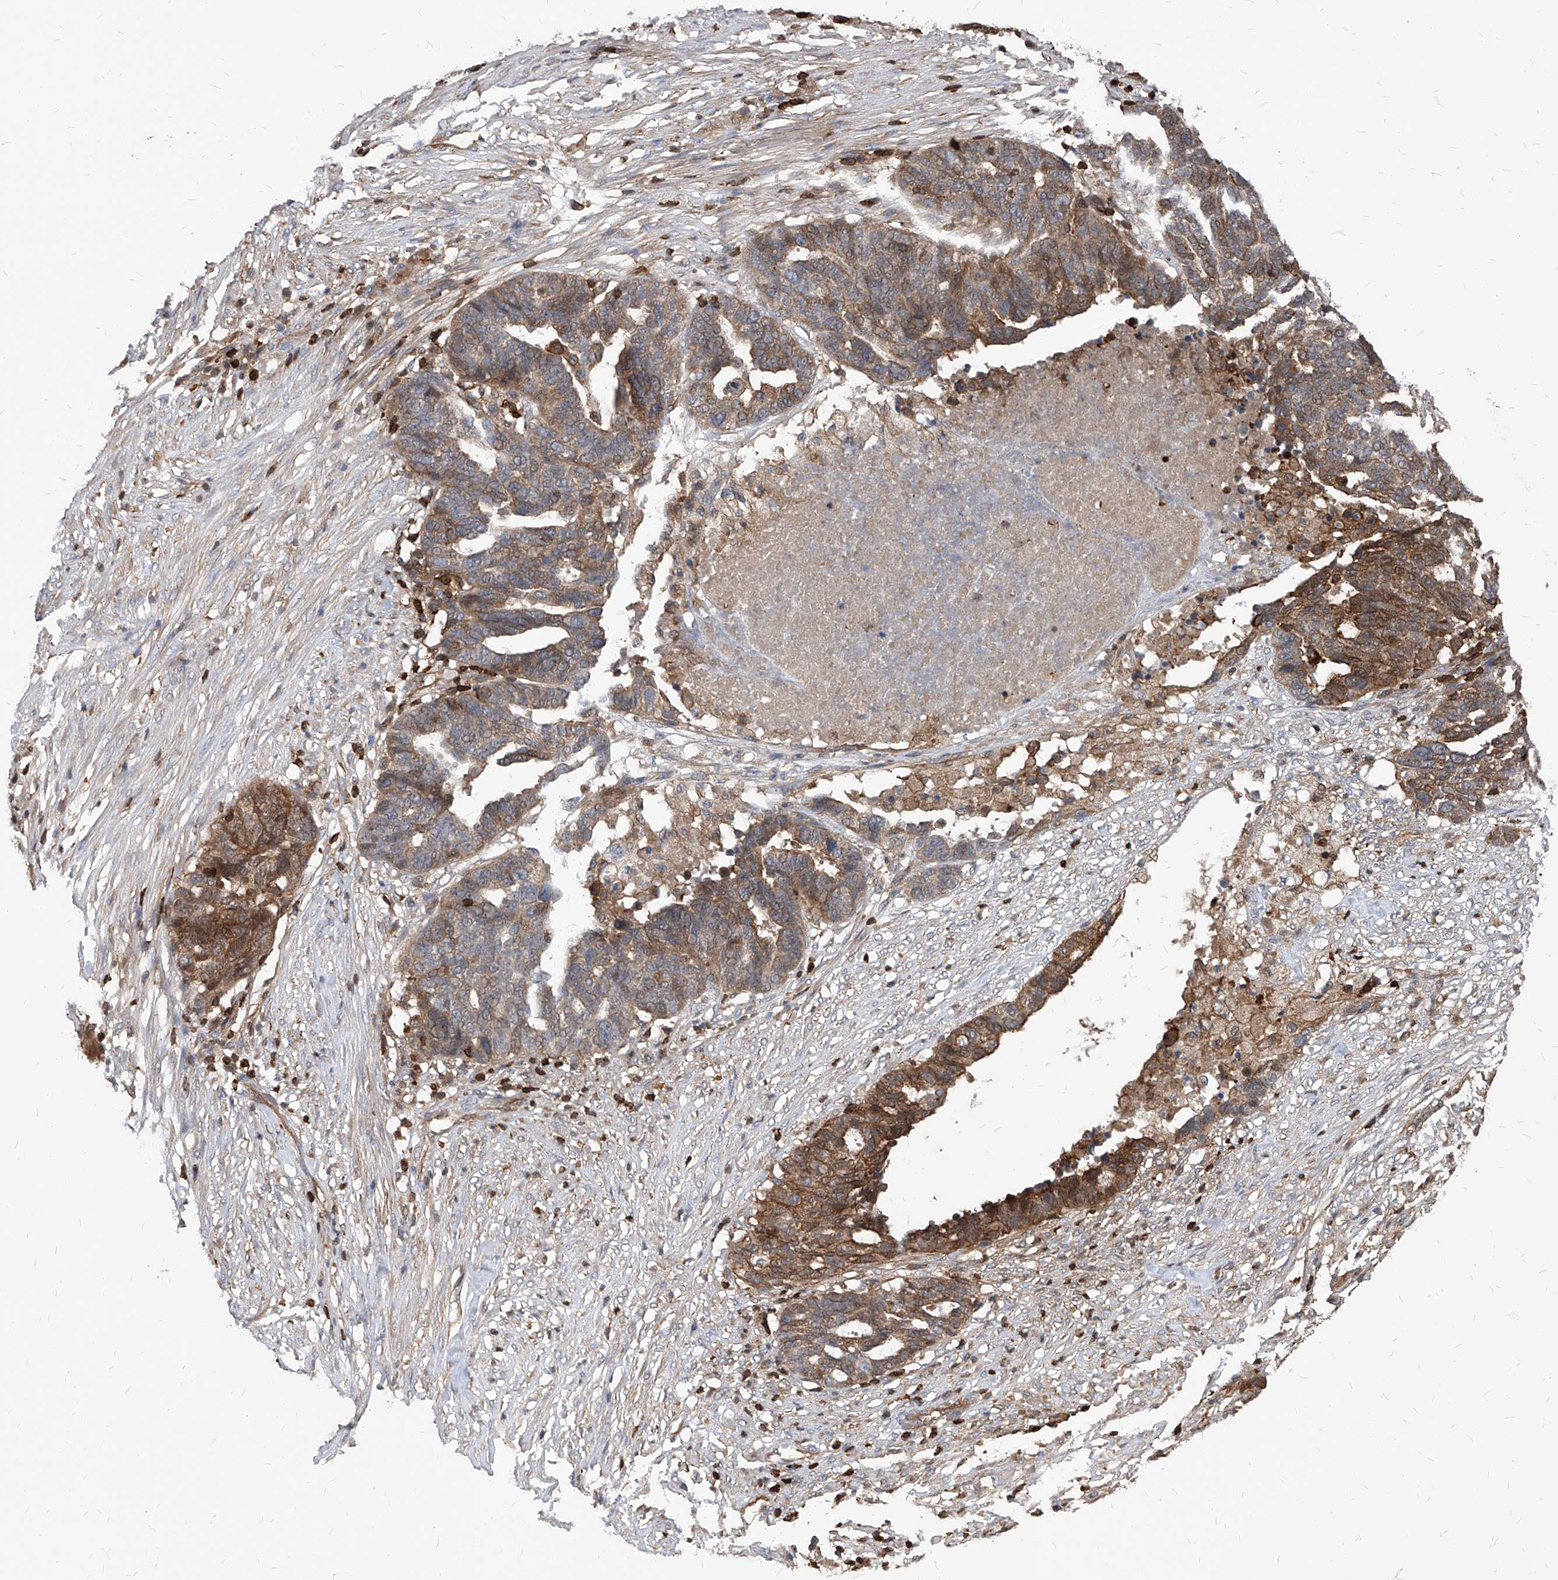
{"staining": {"intensity": "moderate", "quantity": ">75%", "location": "cytoplasmic/membranous"}, "tissue": "ovarian cancer", "cell_type": "Tumor cells", "image_type": "cancer", "snomed": [{"axis": "morphology", "description": "Cystadenocarcinoma, serous, NOS"}, {"axis": "topography", "description": "Ovary"}], "caption": "Brown immunohistochemical staining in human serous cystadenocarcinoma (ovarian) exhibits moderate cytoplasmic/membranous staining in approximately >75% of tumor cells. Nuclei are stained in blue.", "gene": "ABRACL", "patient": {"sex": "female", "age": 59}}